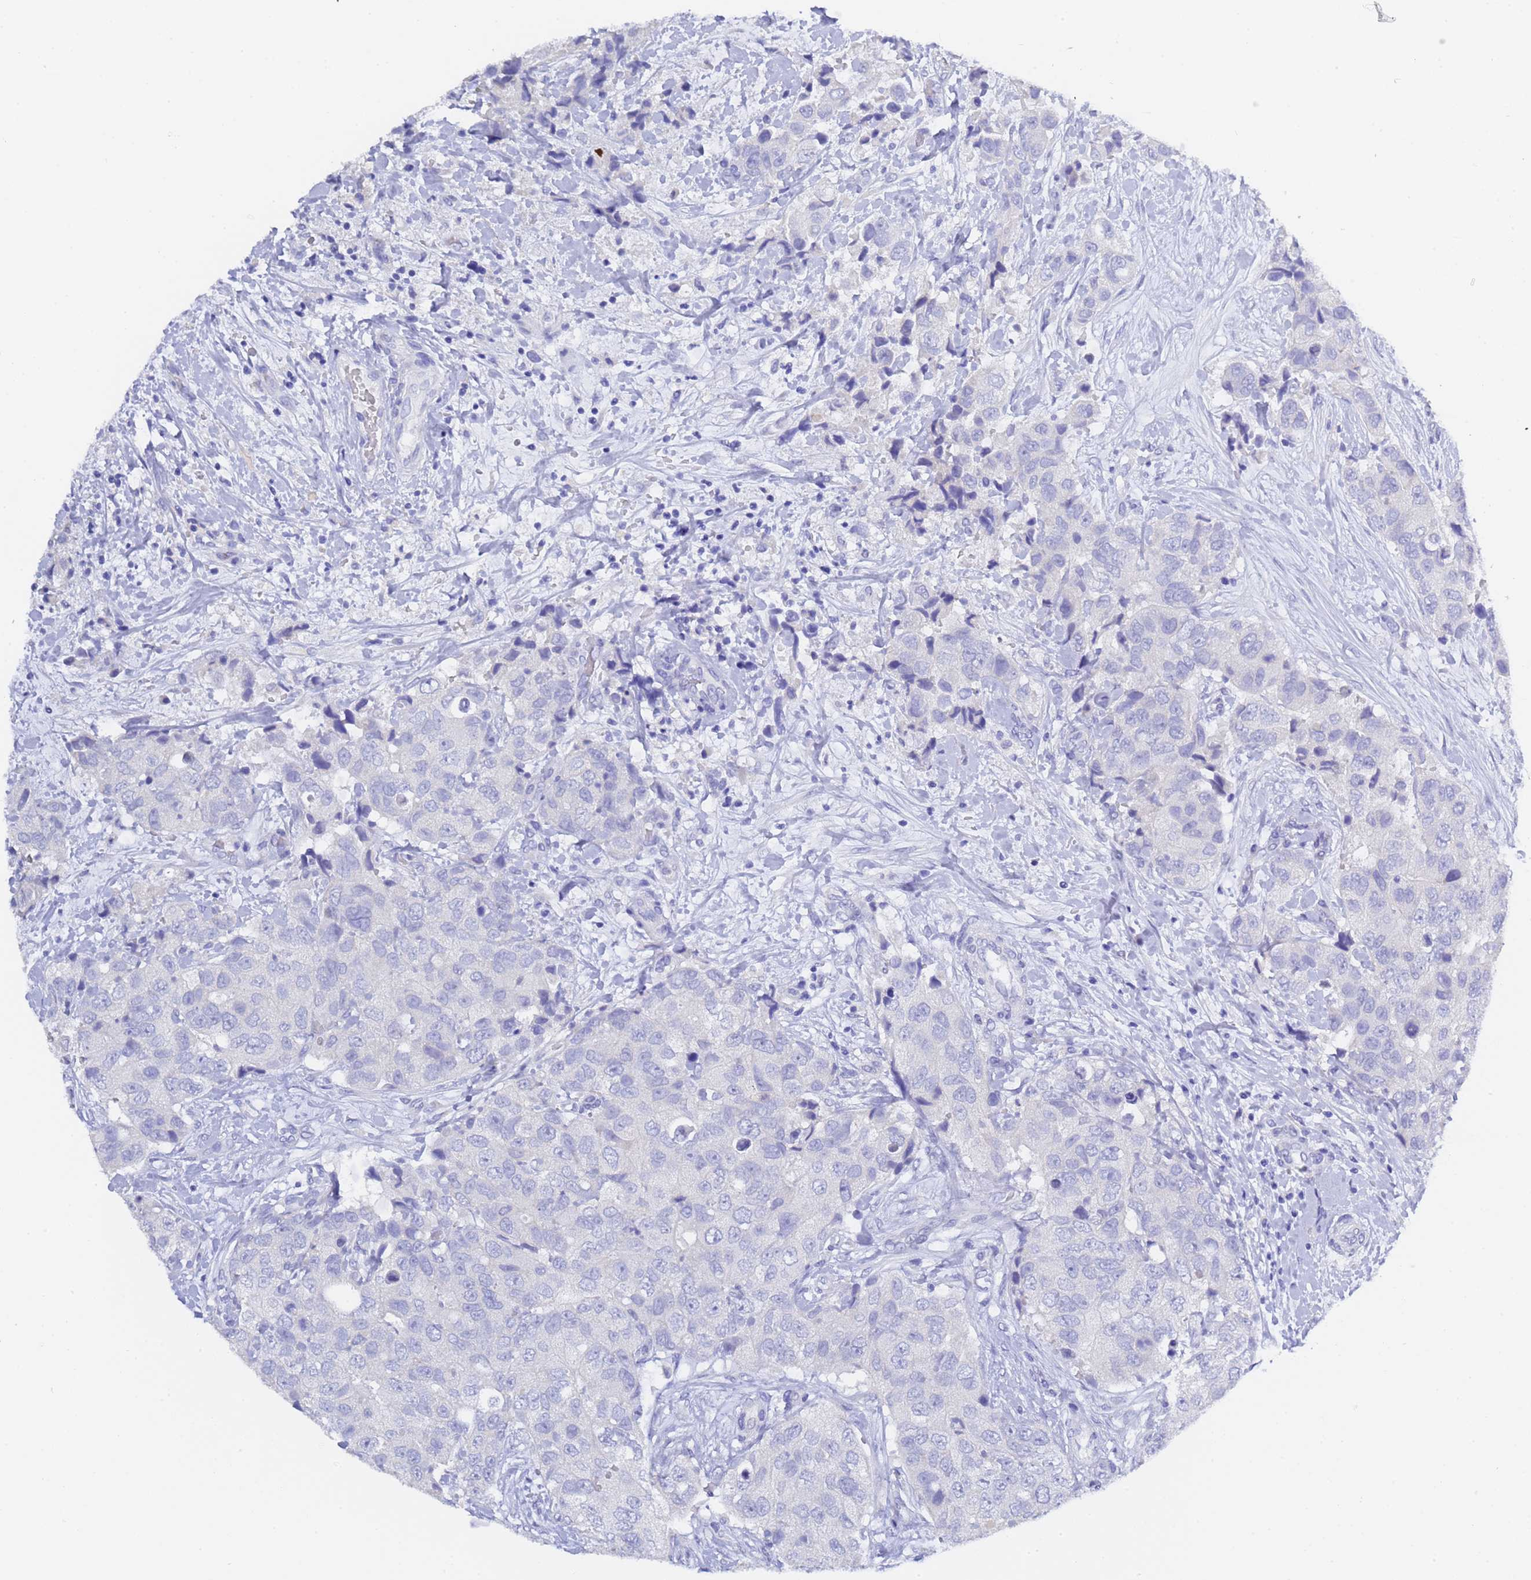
{"staining": {"intensity": "negative", "quantity": "none", "location": "none"}, "tissue": "breast cancer", "cell_type": "Tumor cells", "image_type": "cancer", "snomed": [{"axis": "morphology", "description": "Duct carcinoma"}, {"axis": "topography", "description": "Breast"}], "caption": "This is a histopathology image of immunohistochemistry (IHC) staining of breast cancer, which shows no expression in tumor cells. (DAB (3,3'-diaminobenzidine) immunohistochemistry (IHC) with hematoxylin counter stain).", "gene": "GABRA1", "patient": {"sex": "female", "age": 62}}